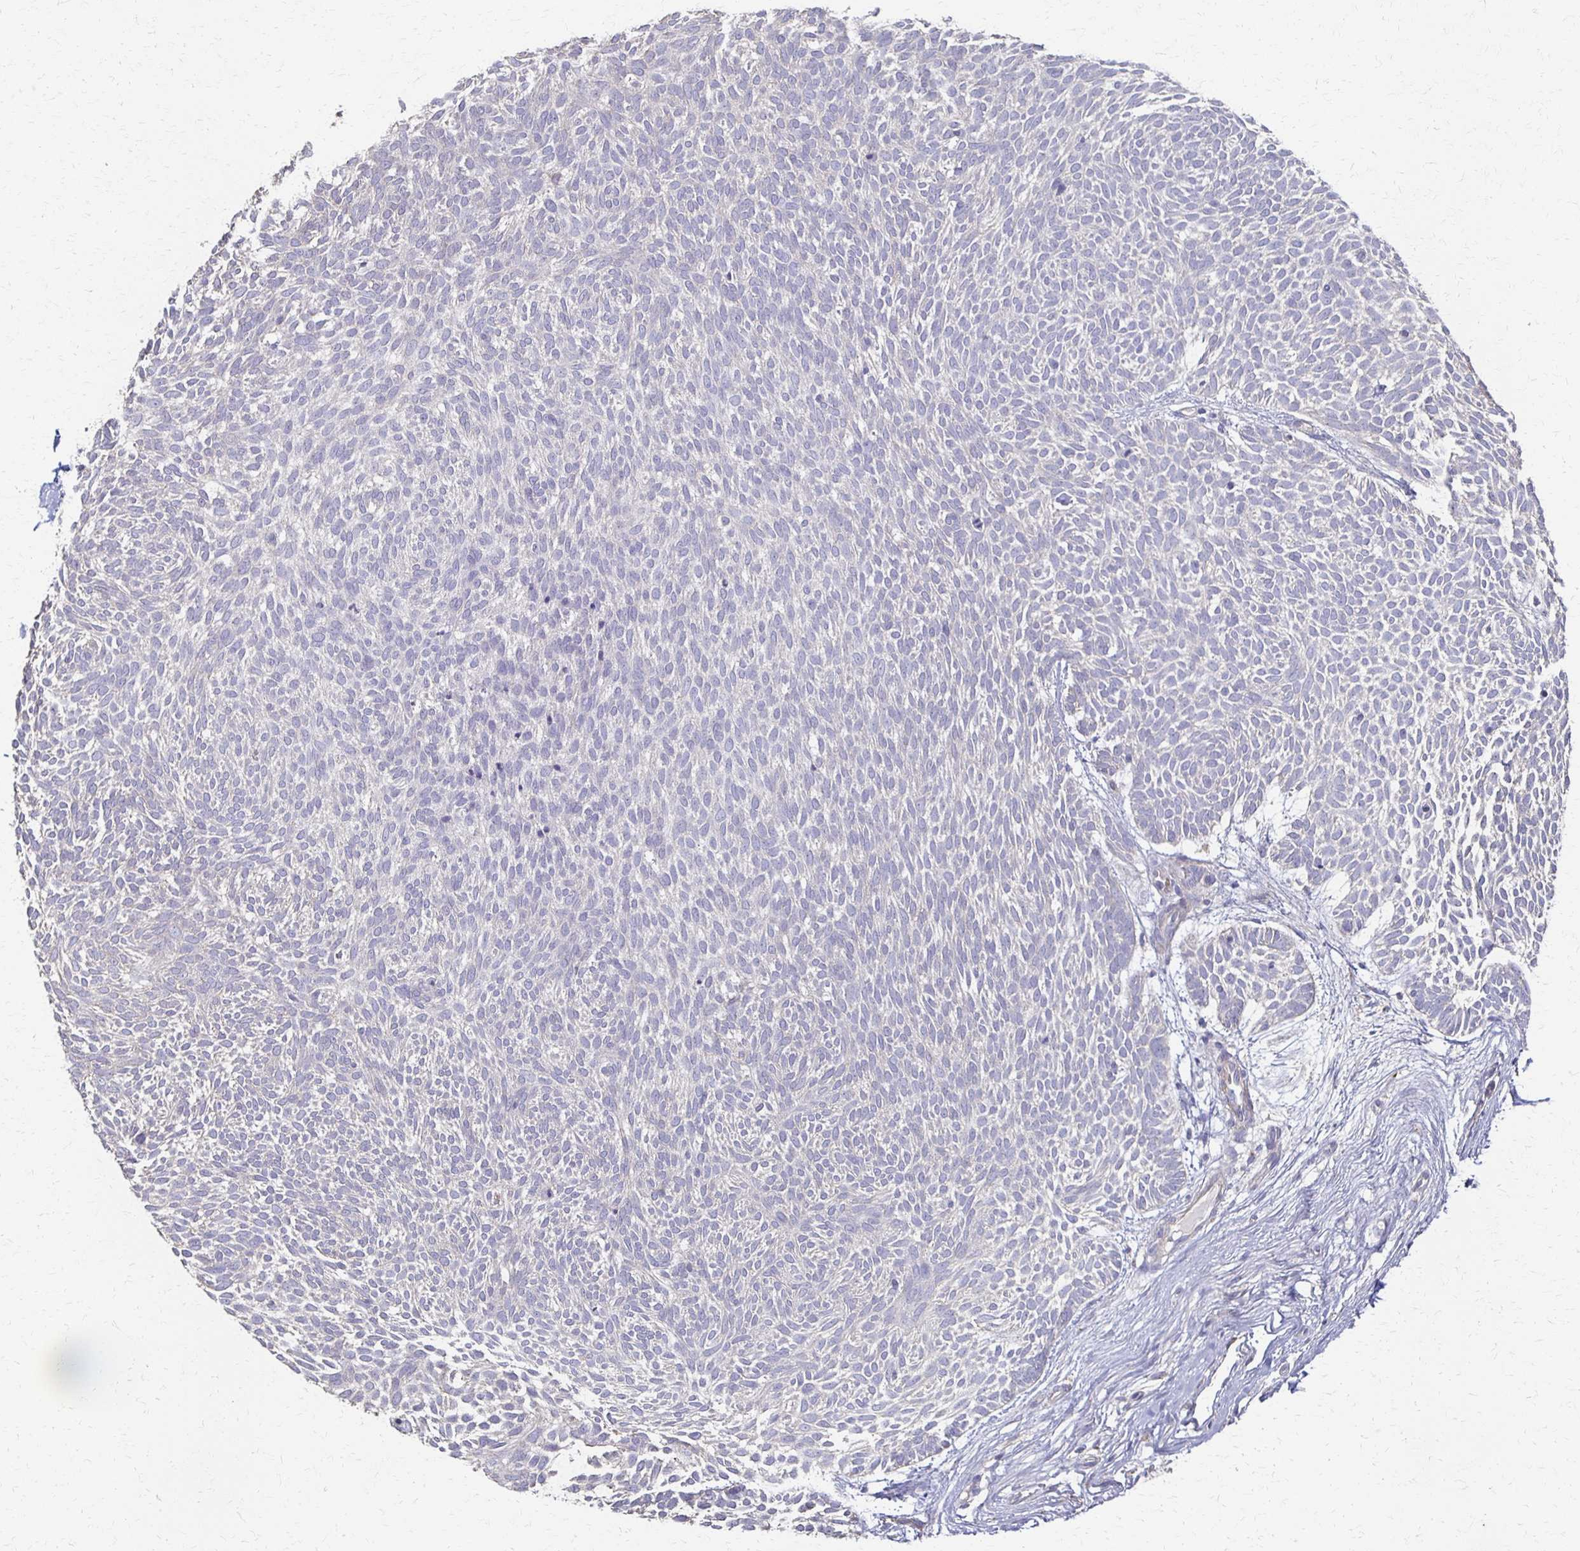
{"staining": {"intensity": "negative", "quantity": "none", "location": "none"}, "tissue": "skin cancer", "cell_type": "Tumor cells", "image_type": "cancer", "snomed": [{"axis": "morphology", "description": "Basal cell carcinoma"}, {"axis": "topography", "description": "Skin"}], "caption": "Immunohistochemical staining of human skin basal cell carcinoma displays no significant staining in tumor cells.", "gene": "C1QTNF7", "patient": {"sex": "male", "age": 89}}